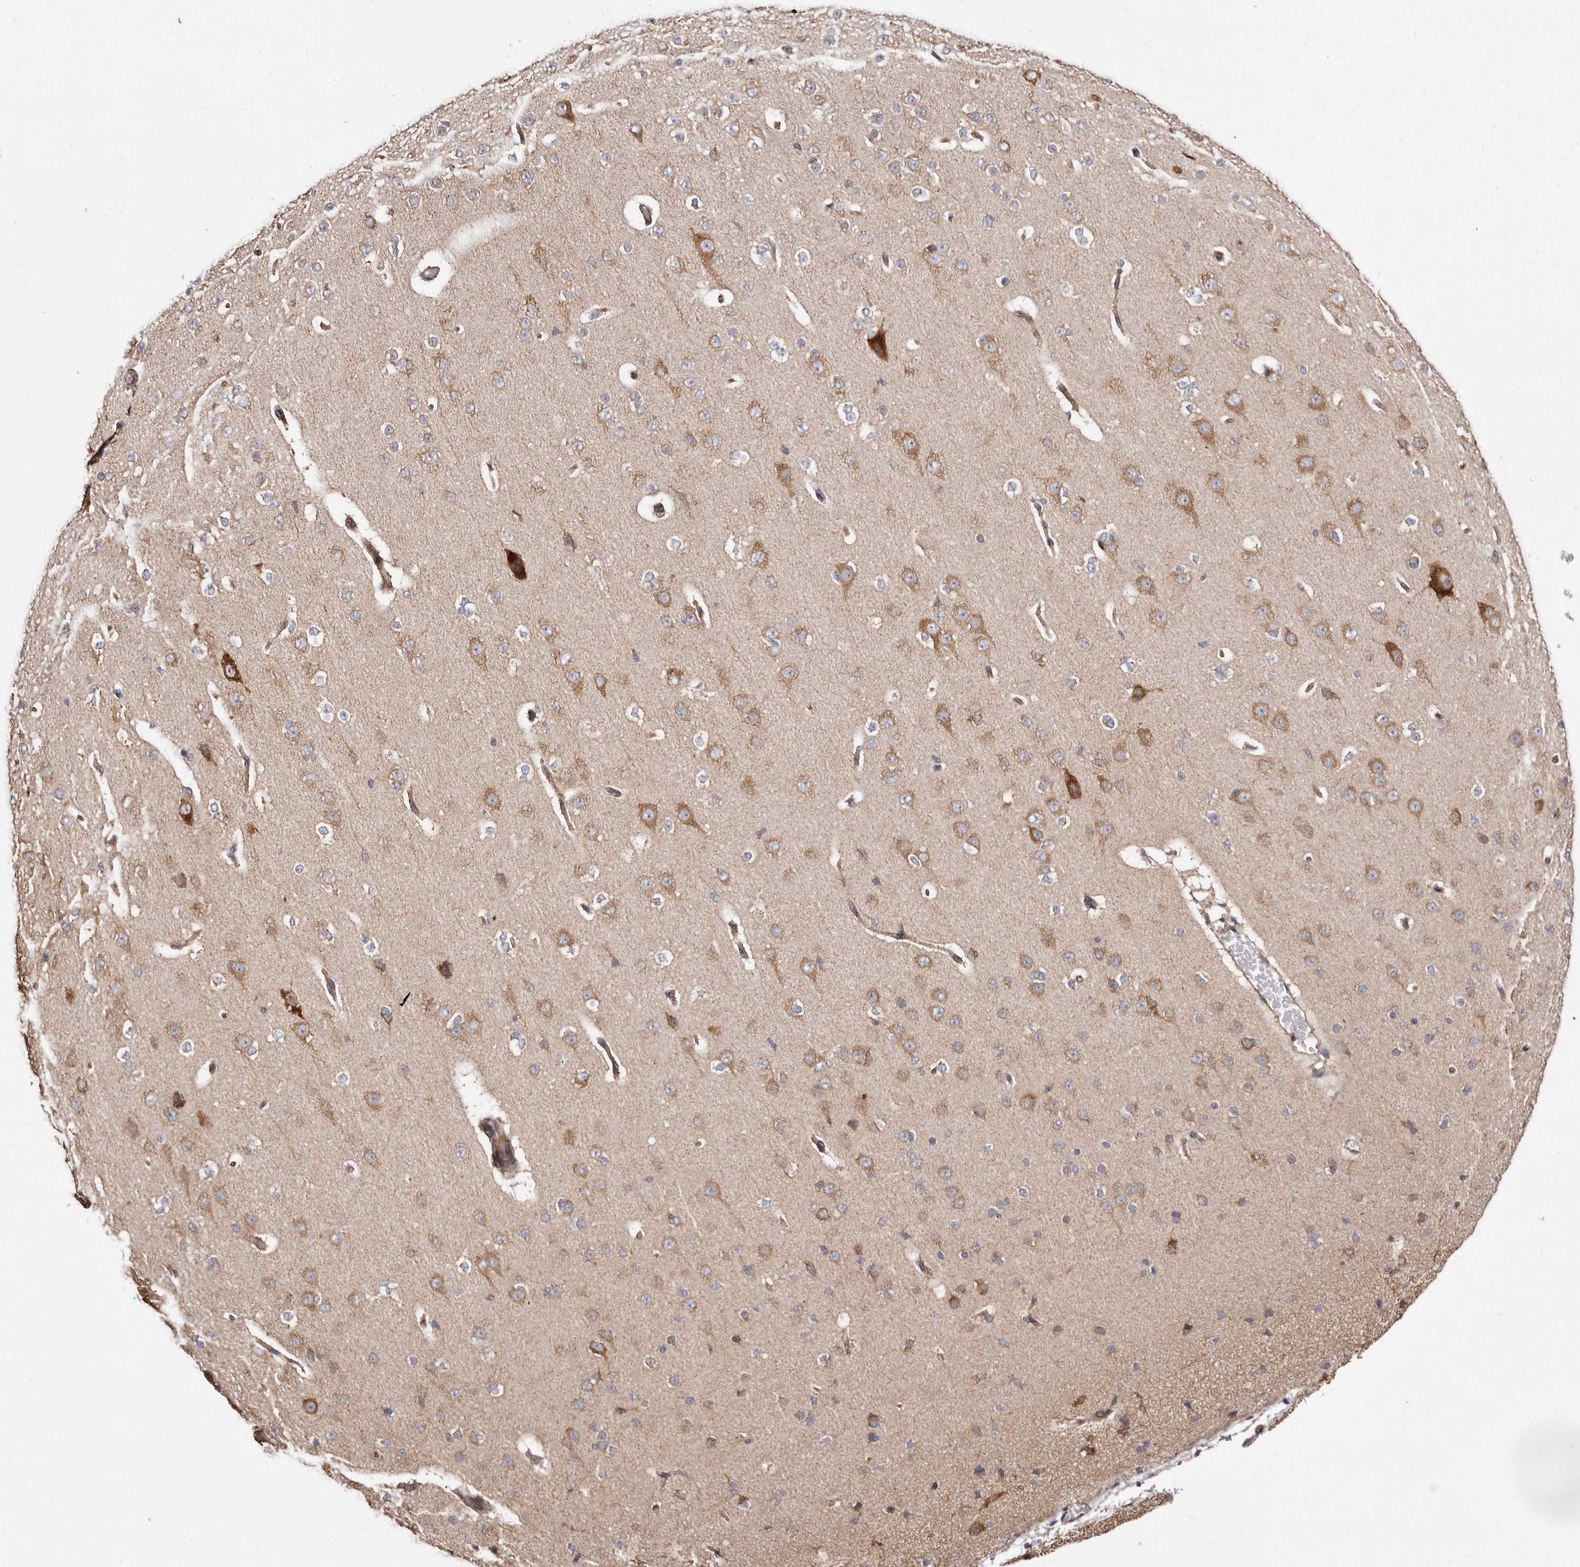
{"staining": {"intensity": "weak", "quantity": ">75%", "location": "cytoplasmic/membranous"}, "tissue": "cerebral cortex", "cell_type": "Endothelial cells", "image_type": "normal", "snomed": [{"axis": "morphology", "description": "Normal tissue, NOS"}, {"axis": "morphology", "description": "Developmental malformation"}, {"axis": "topography", "description": "Cerebral cortex"}], "caption": "A high-resolution micrograph shows immunohistochemistry staining of benign cerebral cortex, which exhibits weak cytoplasmic/membranous positivity in about >75% of endothelial cells. Nuclei are stained in blue.", "gene": "LUZP1", "patient": {"sex": "female", "age": 30}}